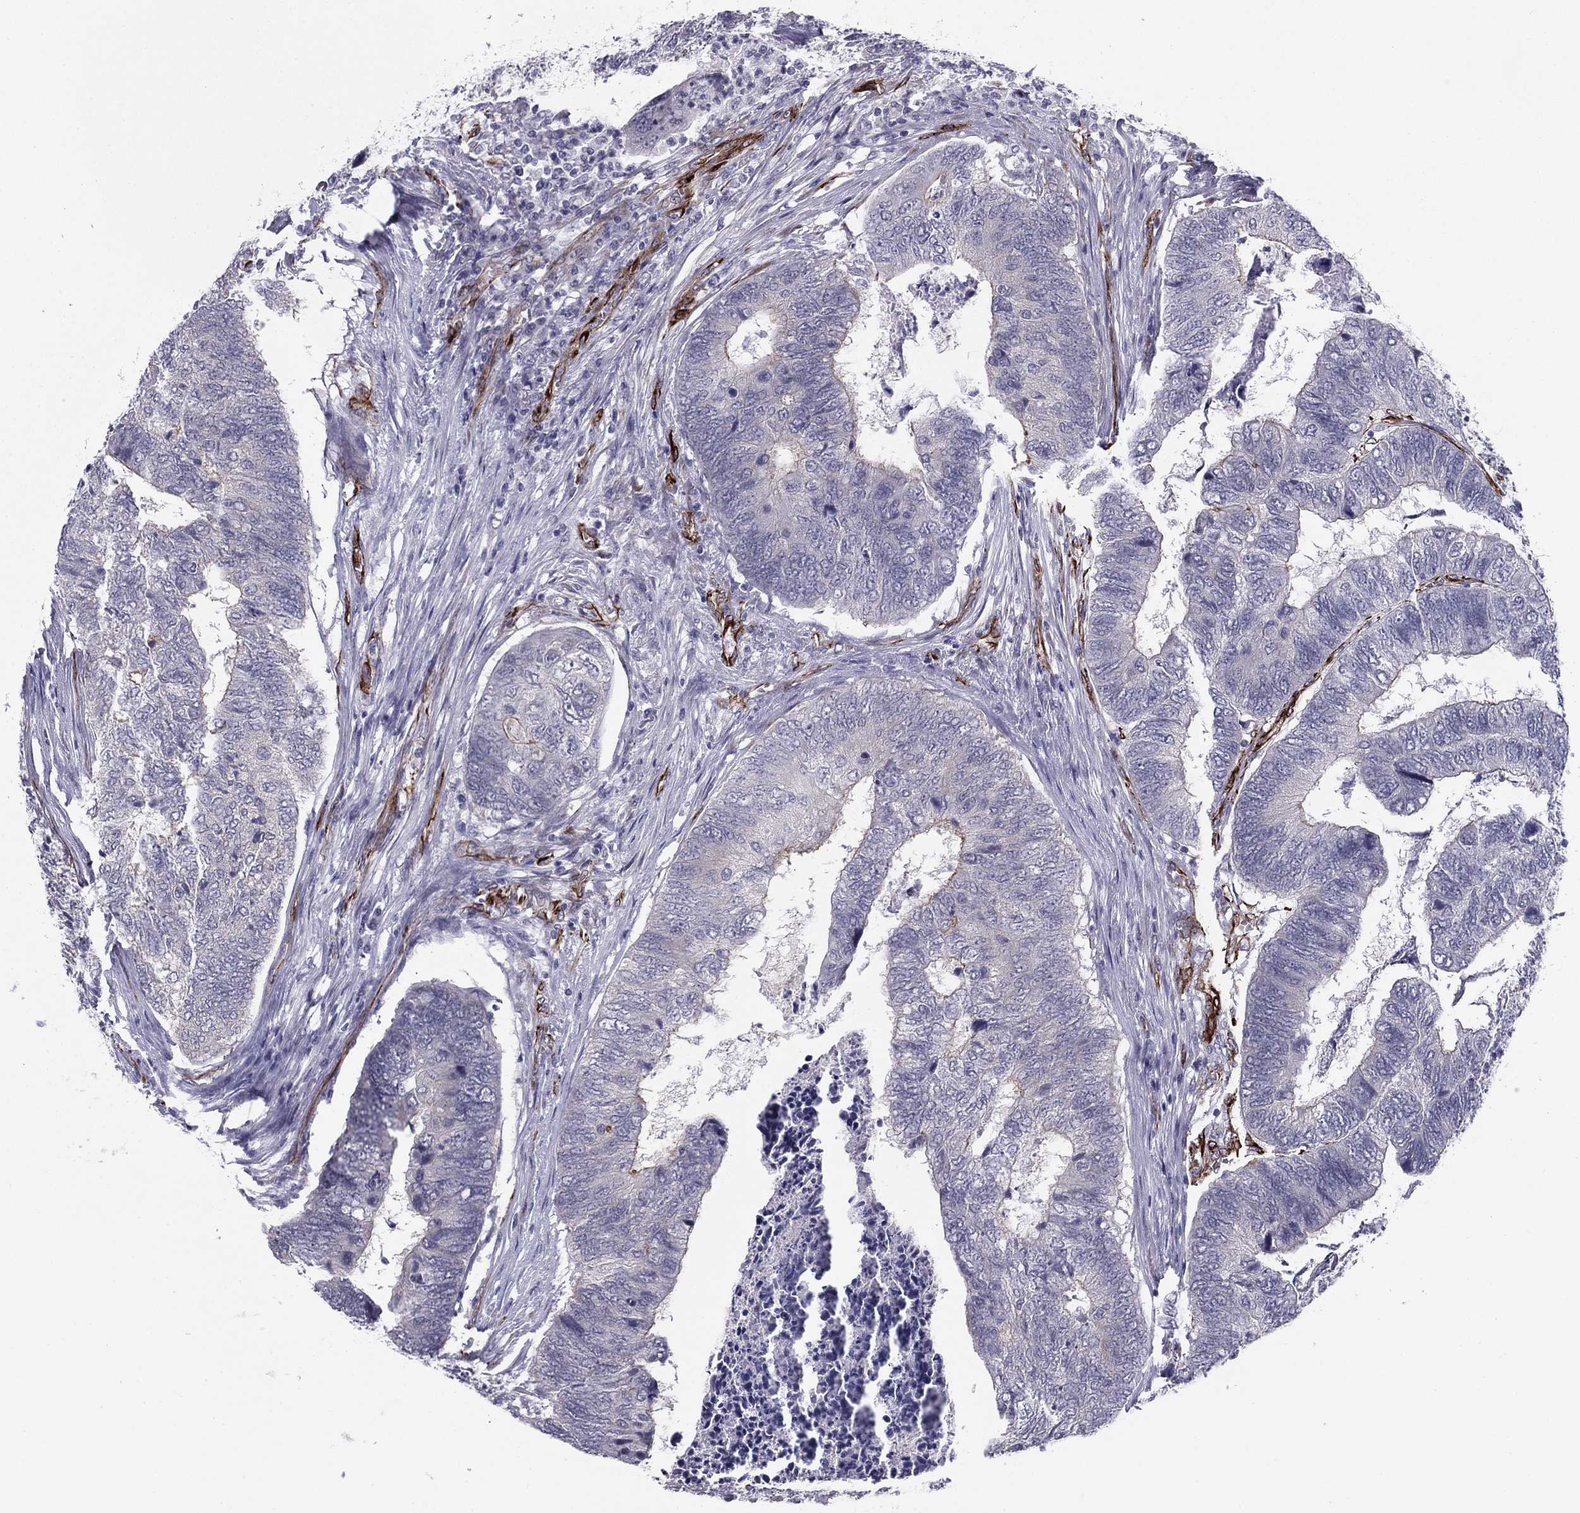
{"staining": {"intensity": "moderate", "quantity": "<25%", "location": "cytoplasmic/membranous"}, "tissue": "colorectal cancer", "cell_type": "Tumor cells", "image_type": "cancer", "snomed": [{"axis": "morphology", "description": "Adenocarcinoma, NOS"}, {"axis": "topography", "description": "Colon"}], "caption": "A brown stain shows moderate cytoplasmic/membranous positivity of a protein in colorectal cancer (adenocarcinoma) tumor cells.", "gene": "ANKS4B", "patient": {"sex": "female", "age": 67}}